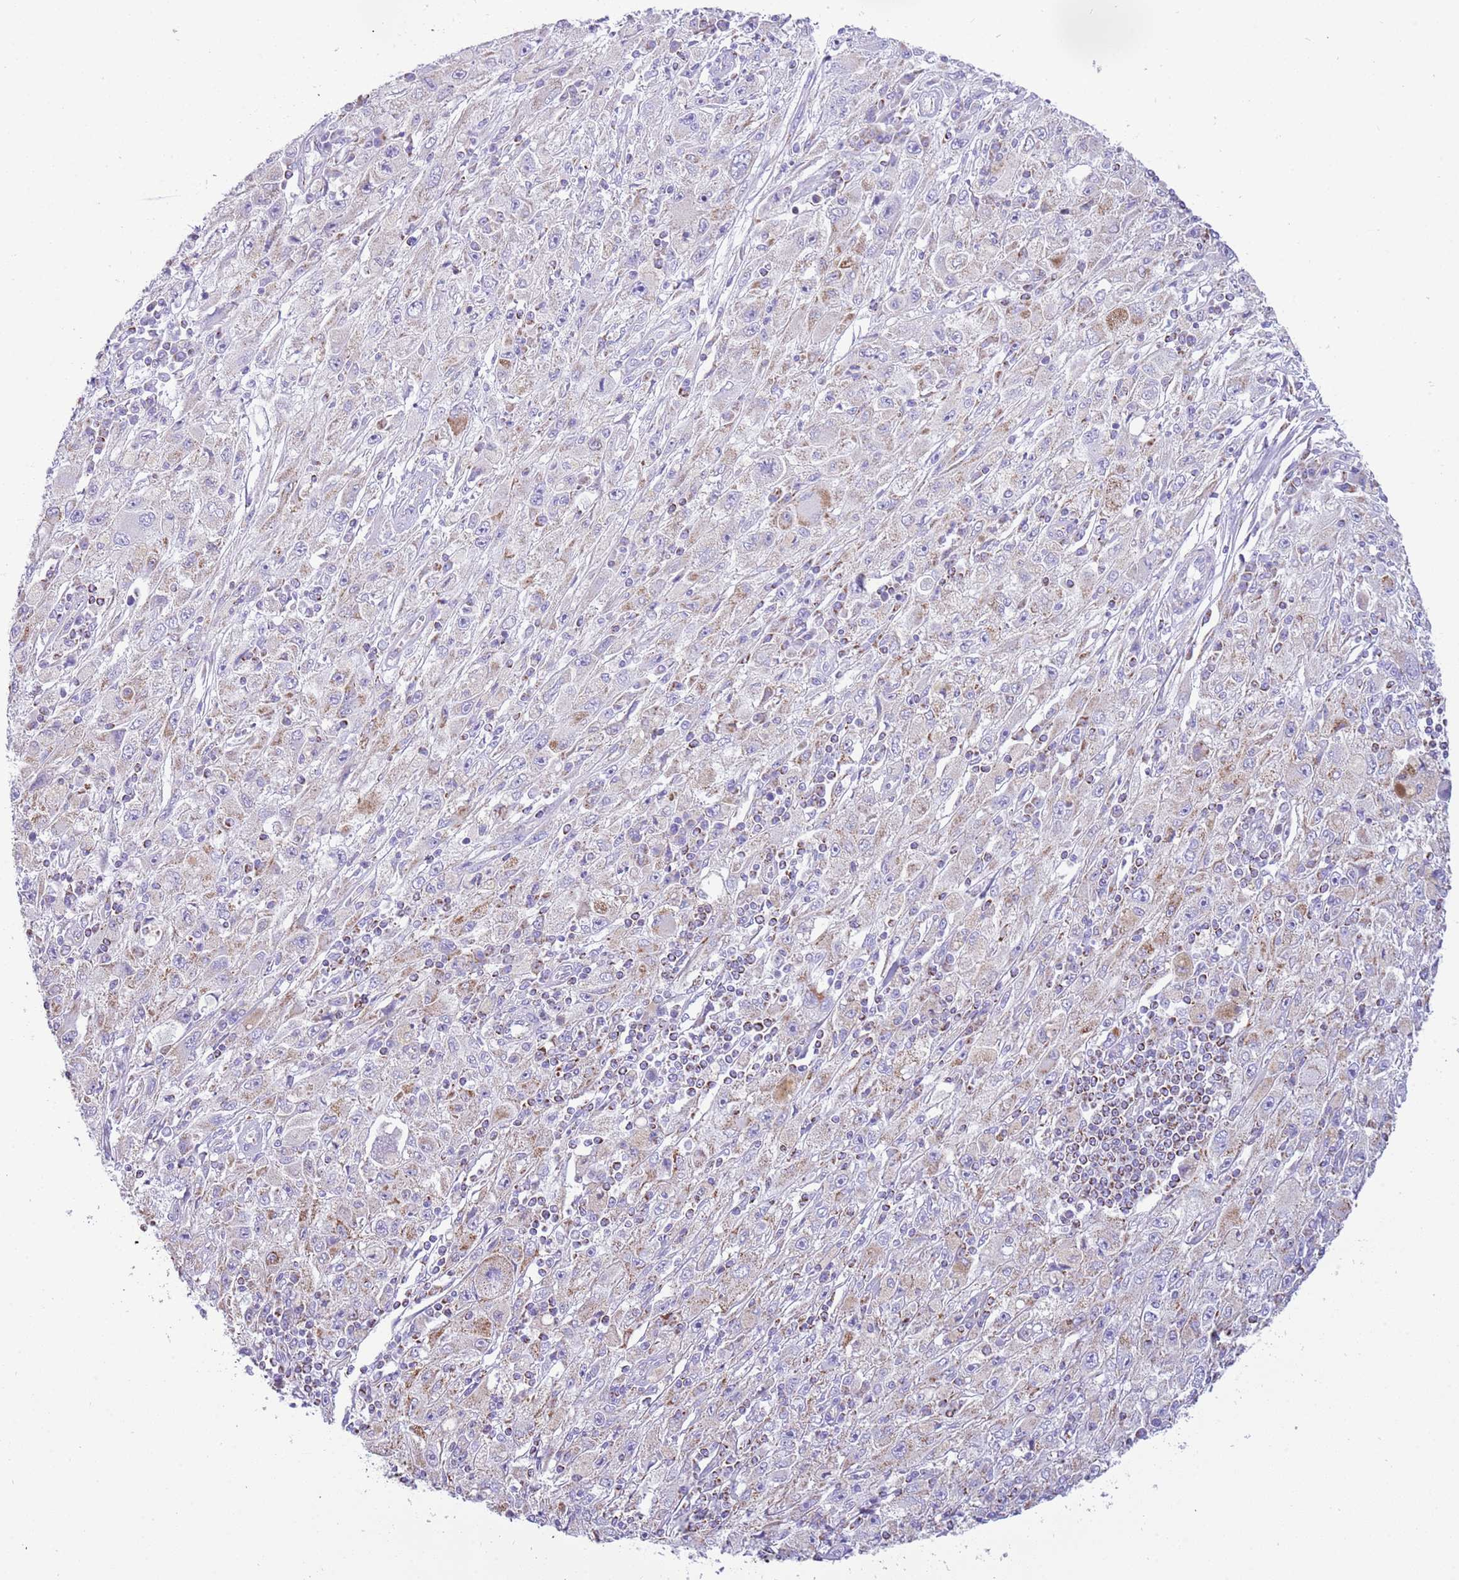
{"staining": {"intensity": "weak", "quantity": "<25%", "location": "cytoplasmic/membranous"}, "tissue": "melanoma", "cell_type": "Tumor cells", "image_type": "cancer", "snomed": [{"axis": "morphology", "description": "Malignant melanoma, Metastatic site"}, {"axis": "topography", "description": "Skin"}], "caption": "Malignant melanoma (metastatic site) was stained to show a protein in brown. There is no significant positivity in tumor cells.", "gene": "SUCLG2", "patient": {"sex": "male", "age": 53}}